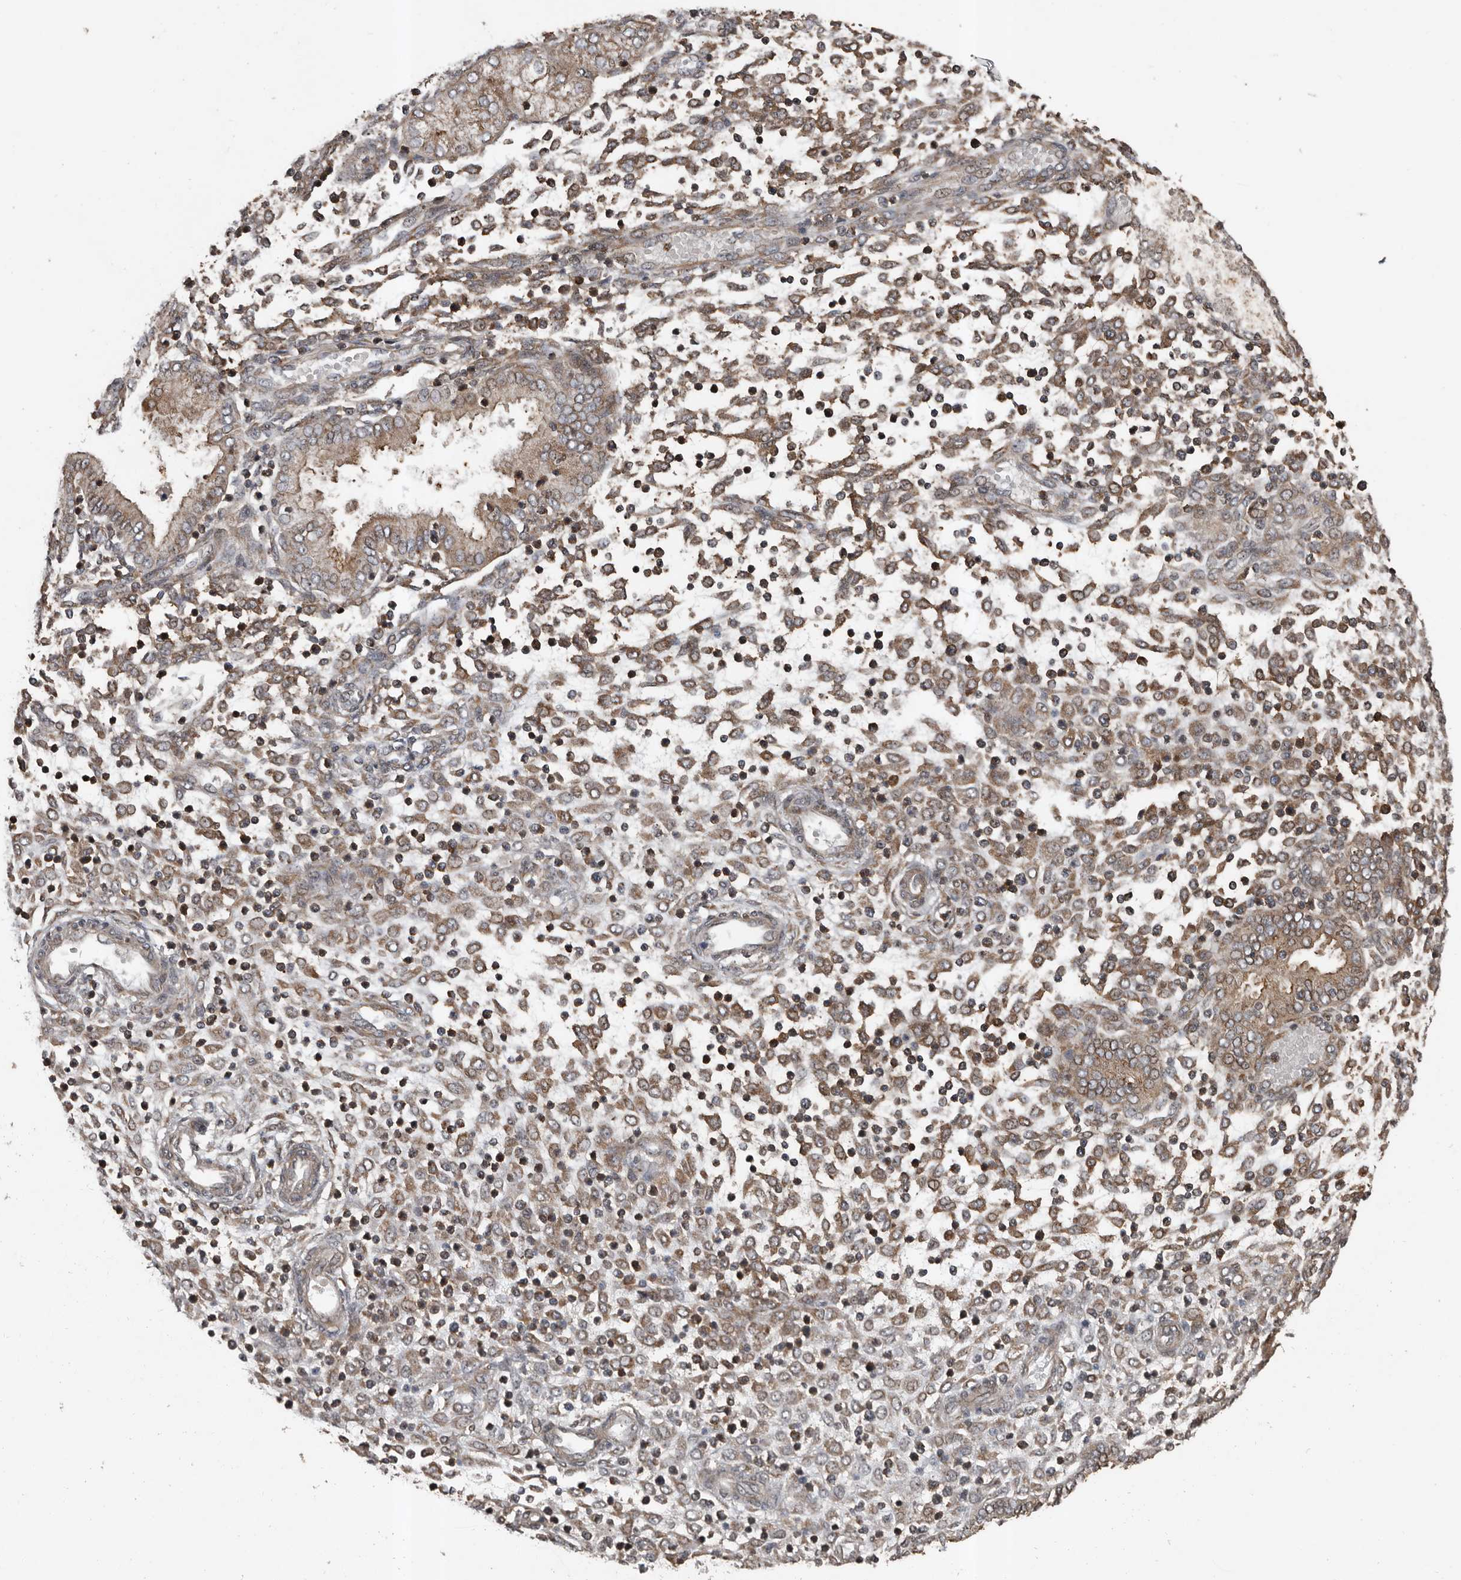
{"staining": {"intensity": "moderate", "quantity": "25%-75%", "location": "cytoplasmic/membranous"}, "tissue": "endometrium", "cell_type": "Cells in endometrial stroma", "image_type": "normal", "snomed": [{"axis": "morphology", "description": "Normal tissue, NOS"}, {"axis": "topography", "description": "Endometrium"}], "caption": "A high-resolution histopathology image shows immunohistochemistry (IHC) staining of unremarkable endometrium, which shows moderate cytoplasmic/membranous positivity in approximately 25%-75% of cells in endometrial stroma.", "gene": "CCDC190", "patient": {"sex": "female", "age": 53}}